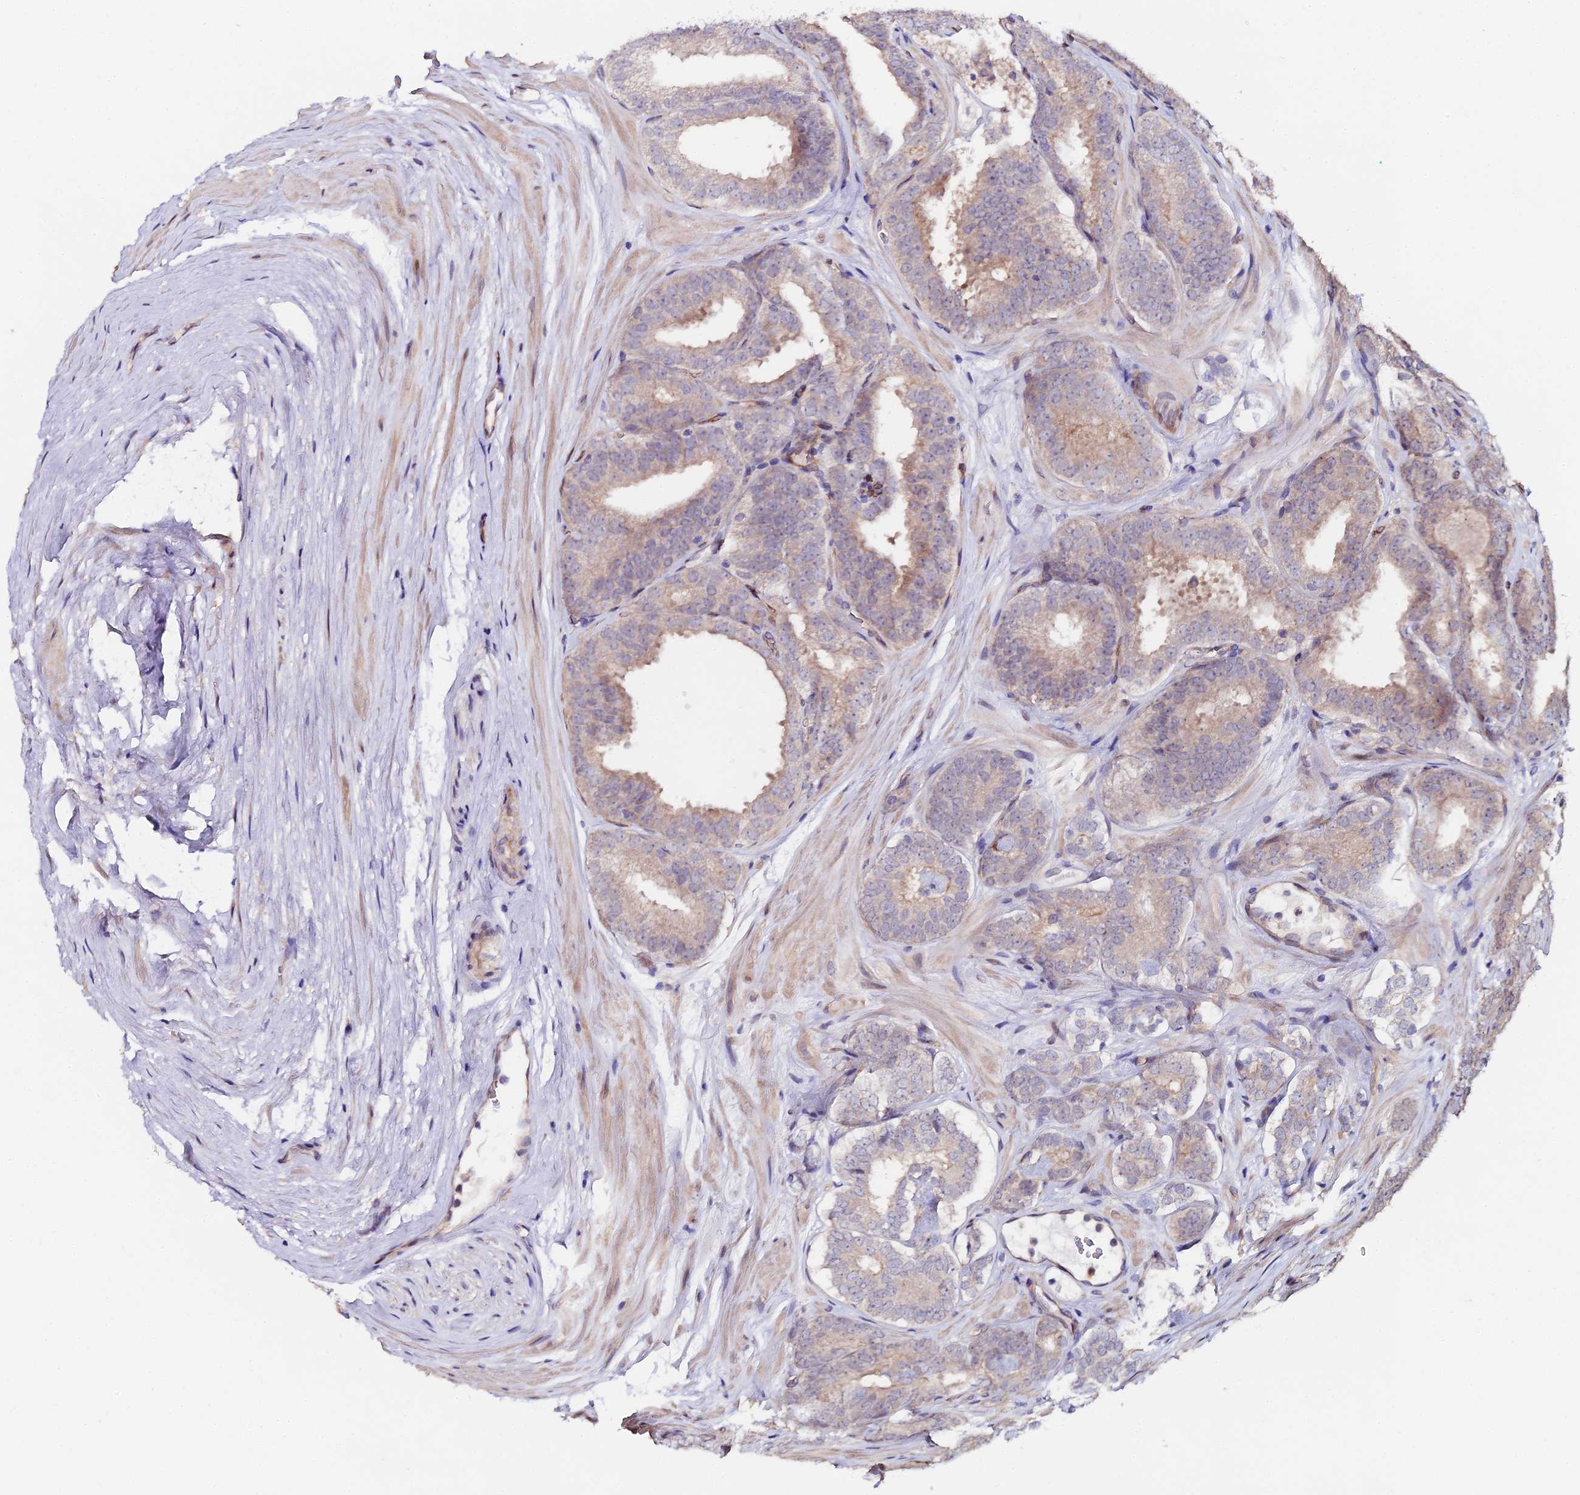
{"staining": {"intensity": "weak", "quantity": "25%-75%", "location": "cytoplasmic/membranous"}, "tissue": "prostate cancer", "cell_type": "Tumor cells", "image_type": "cancer", "snomed": [{"axis": "morphology", "description": "Adenocarcinoma, High grade"}, {"axis": "topography", "description": "Prostate"}], "caption": "This is an image of immunohistochemistry (IHC) staining of prostate cancer (high-grade adenocarcinoma), which shows weak expression in the cytoplasmic/membranous of tumor cells.", "gene": "C4orf19", "patient": {"sex": "male", "age": 63}}